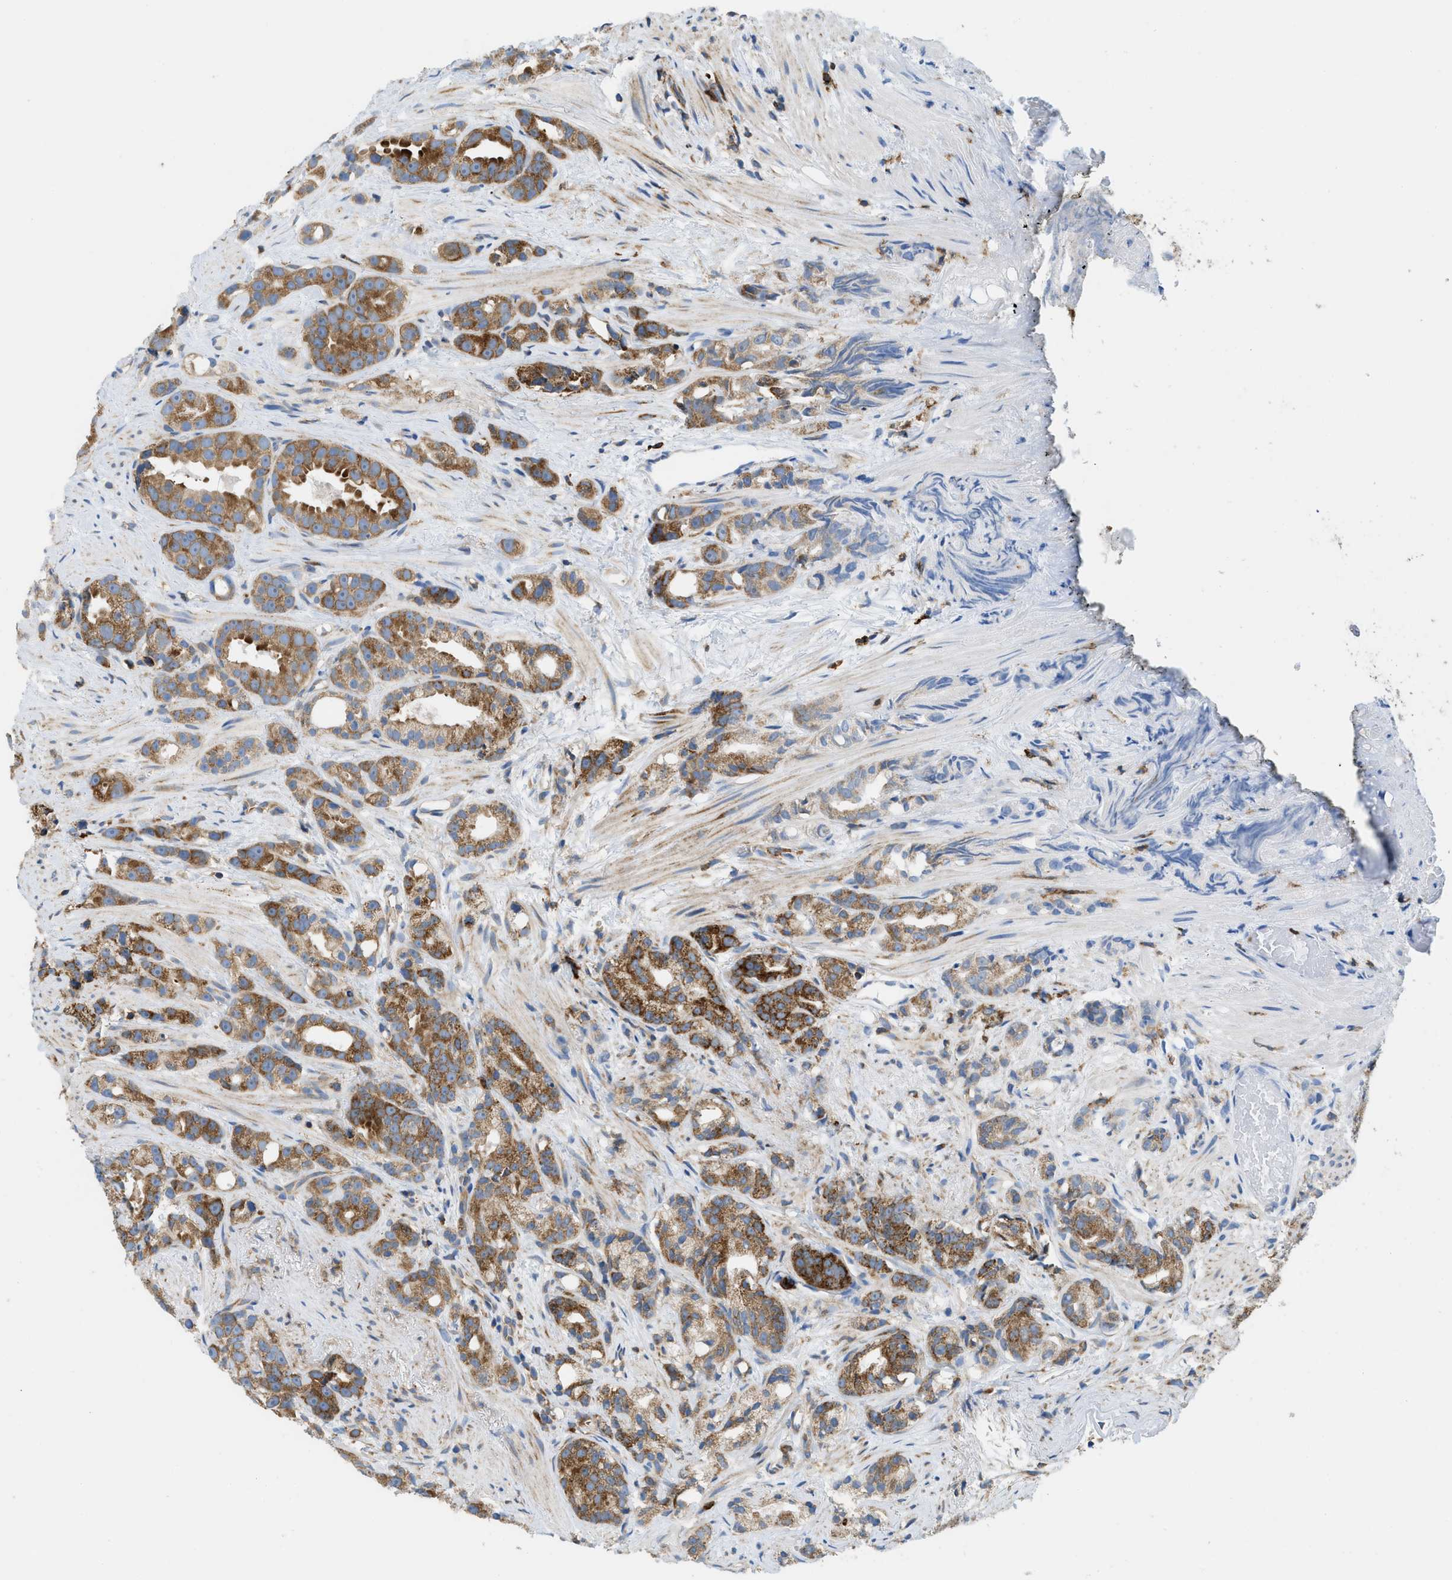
{"staining": {"intensity": "moderate", "quantity": ">75%", "location": "cytoplasmic/membranous"}, "tissue": "prostate cancer", "cell_type": "Tumor cells", "image_type": "cancer", "snomed": [{"axis": "morphology", "description": "Adenocarcinoma, Low grade"}, {"axis": "topography", "description": "Prostate"}], "caption": "Protein staining by immunohistochemistry reveals moderate cytoplasmic/membranous expression in about >75% of tumor cells in prostate cancer. The protein of interest is stained brown, and the nuclei are stained in blue (DAB IHC with brightfield microscopy, high magnification).", "gene": "GPAT4", "patient": {"sex": "male", "age": 89}}